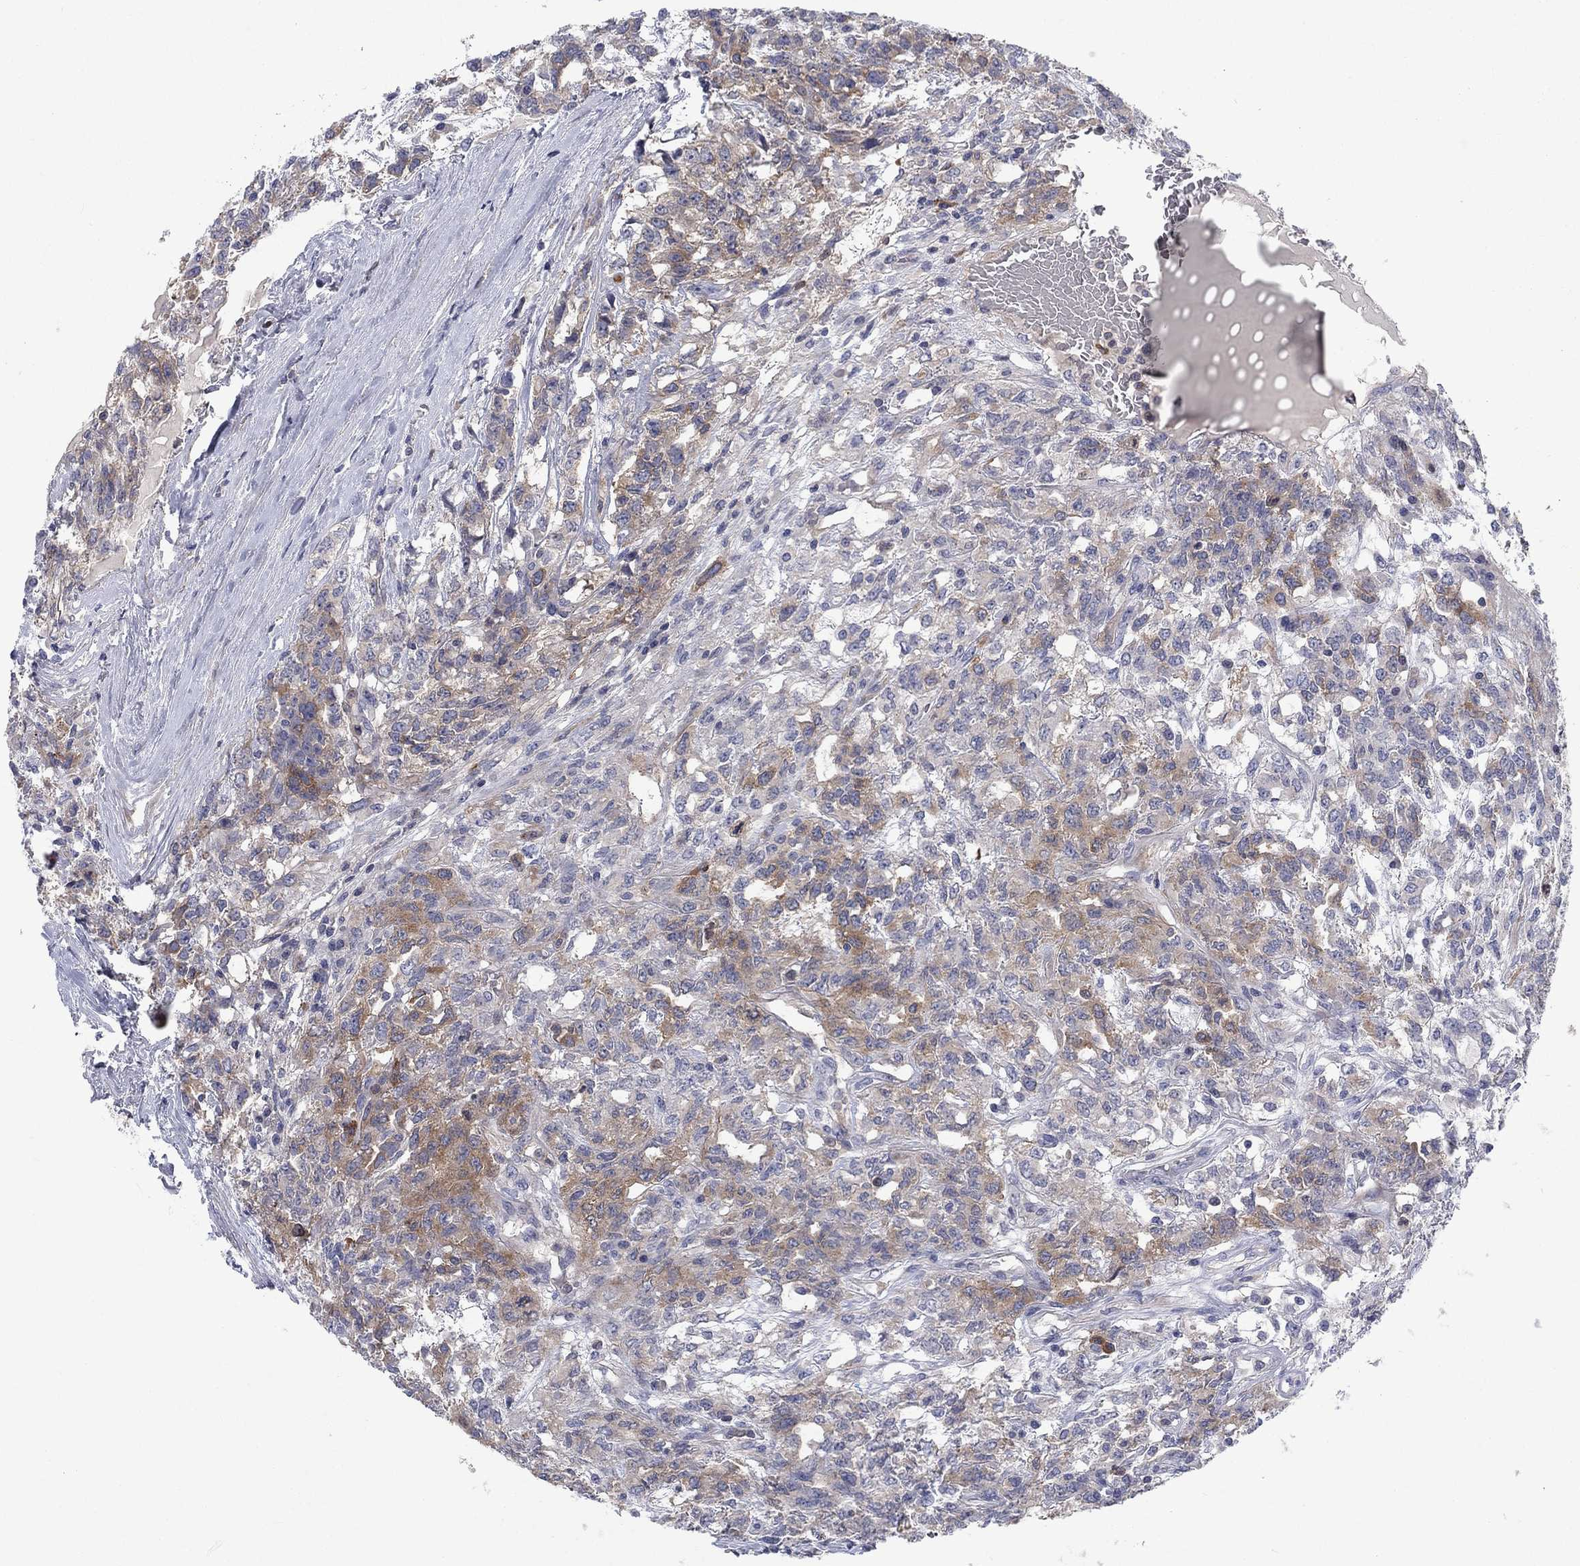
{"staining": {"intensity": "moderate", "quantity": "<25%", "location": "cytoplasmic/membranous"}, "tissue": "testis cancer", "cell_type": "Tumor cells", "image_type": "cancer", "snomed": [{"axis": "morphology", "description": "Seminoma, NOS"}, {"axis": "topography", "description": "Testis"}], "caption": "Immunohistochemistry photomicrograph of human testis seminoma stained for a protein (brown), which displays low levels of moderate cytoplasmic/membranous expression in approximately <25% of tumor cells.", "gene": "KIF15", "patient": {"sex": "male", "age": 52}}